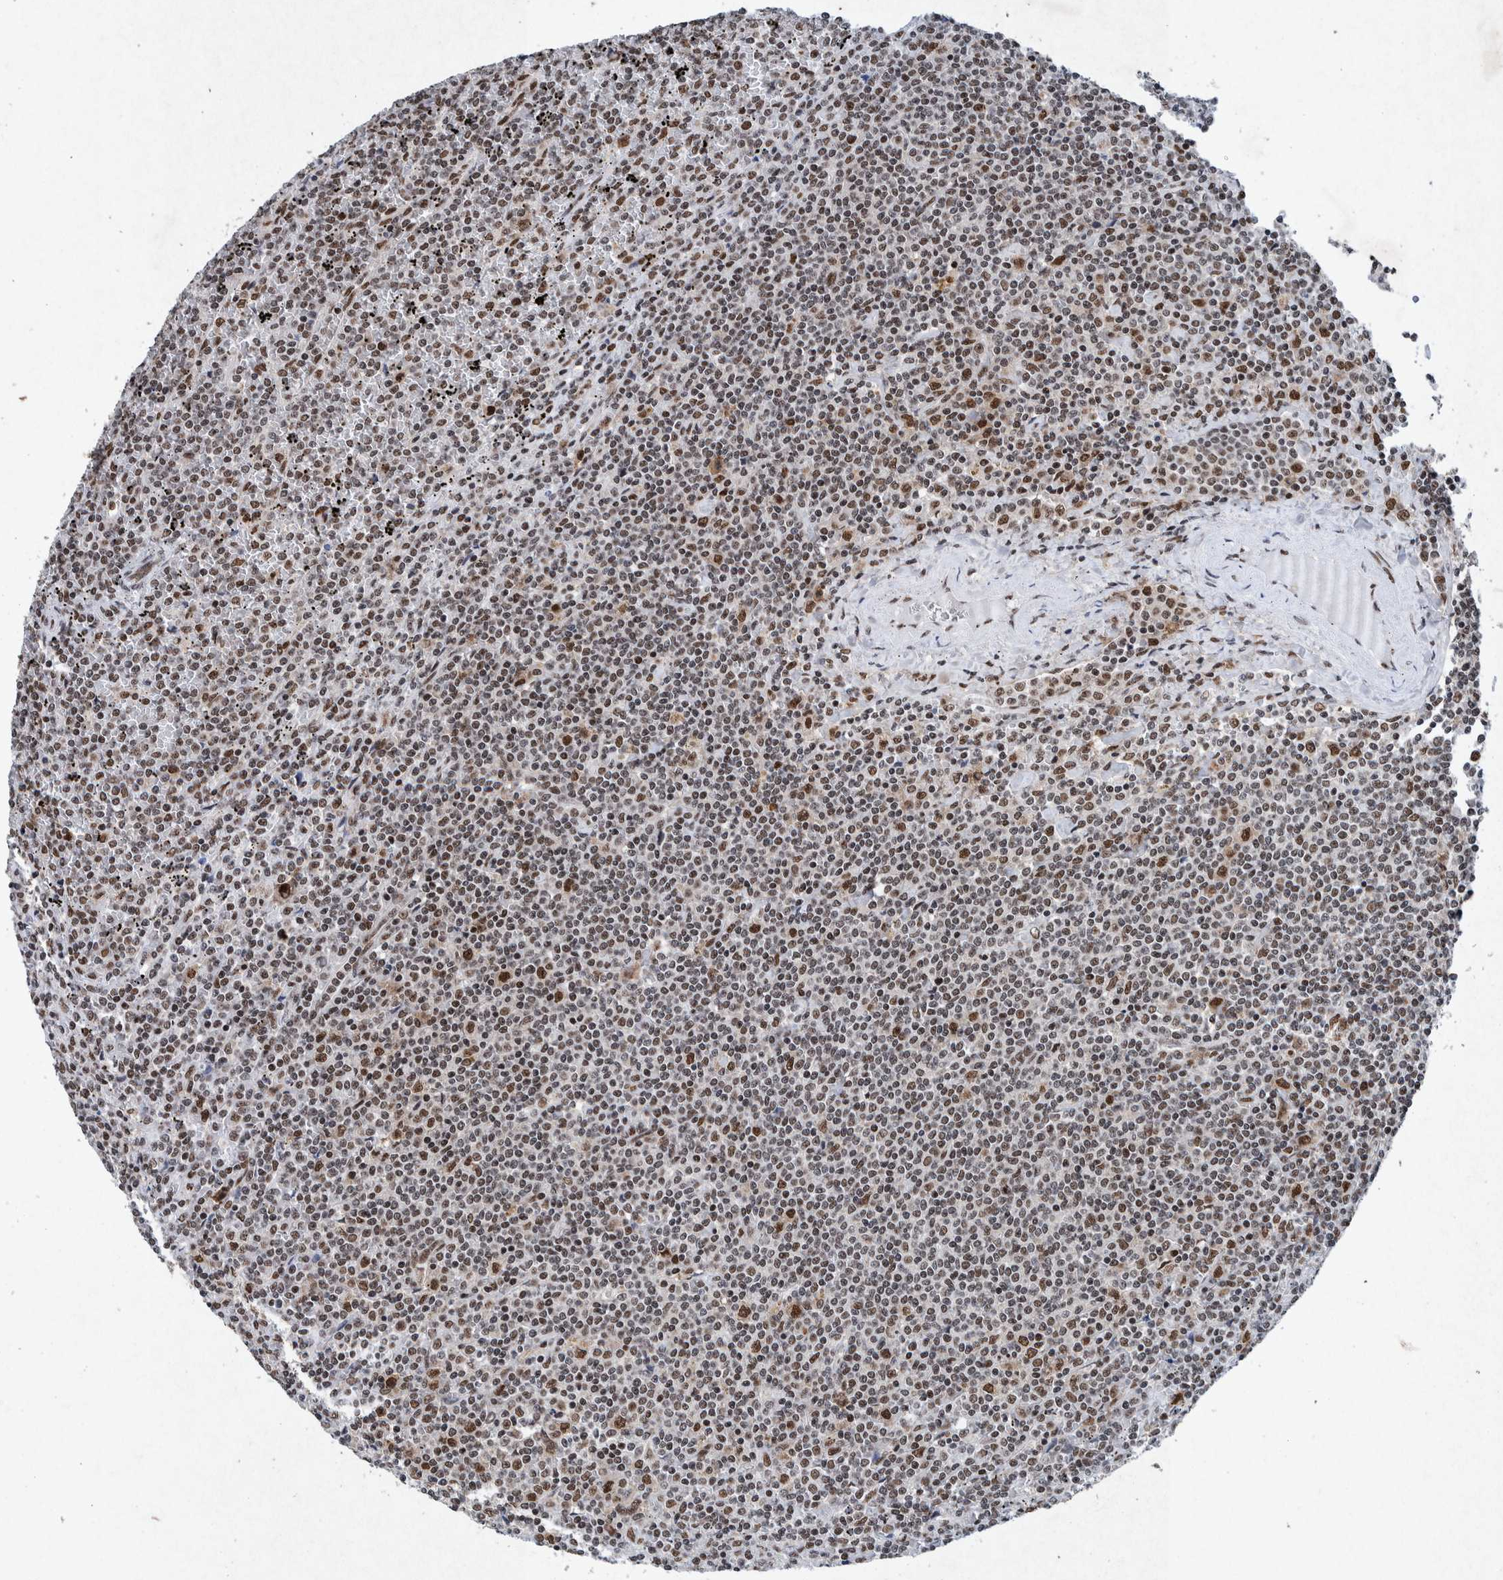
{"staining": {"intensity": "moderate", "quantity": "25%-75%", "location": "nuclear"}, "tissue": "lymphoma", "cell_type": "Tumor cells", "image_type": "cancer", "snomed": [{"axis": "morphology", "description": "Malignant lymphoma, non-Hodgkin's type, Low grade"}, {"axis": "topography", "description": "Spleen"}], "caption": "Malignant lymphoma, non-Hodgkin's type (low-grade) stained with a protein marker reveals moderate staining in tumor cells.", "gene": "TAF10", "patient": {"sex": "female", "age": 19}}